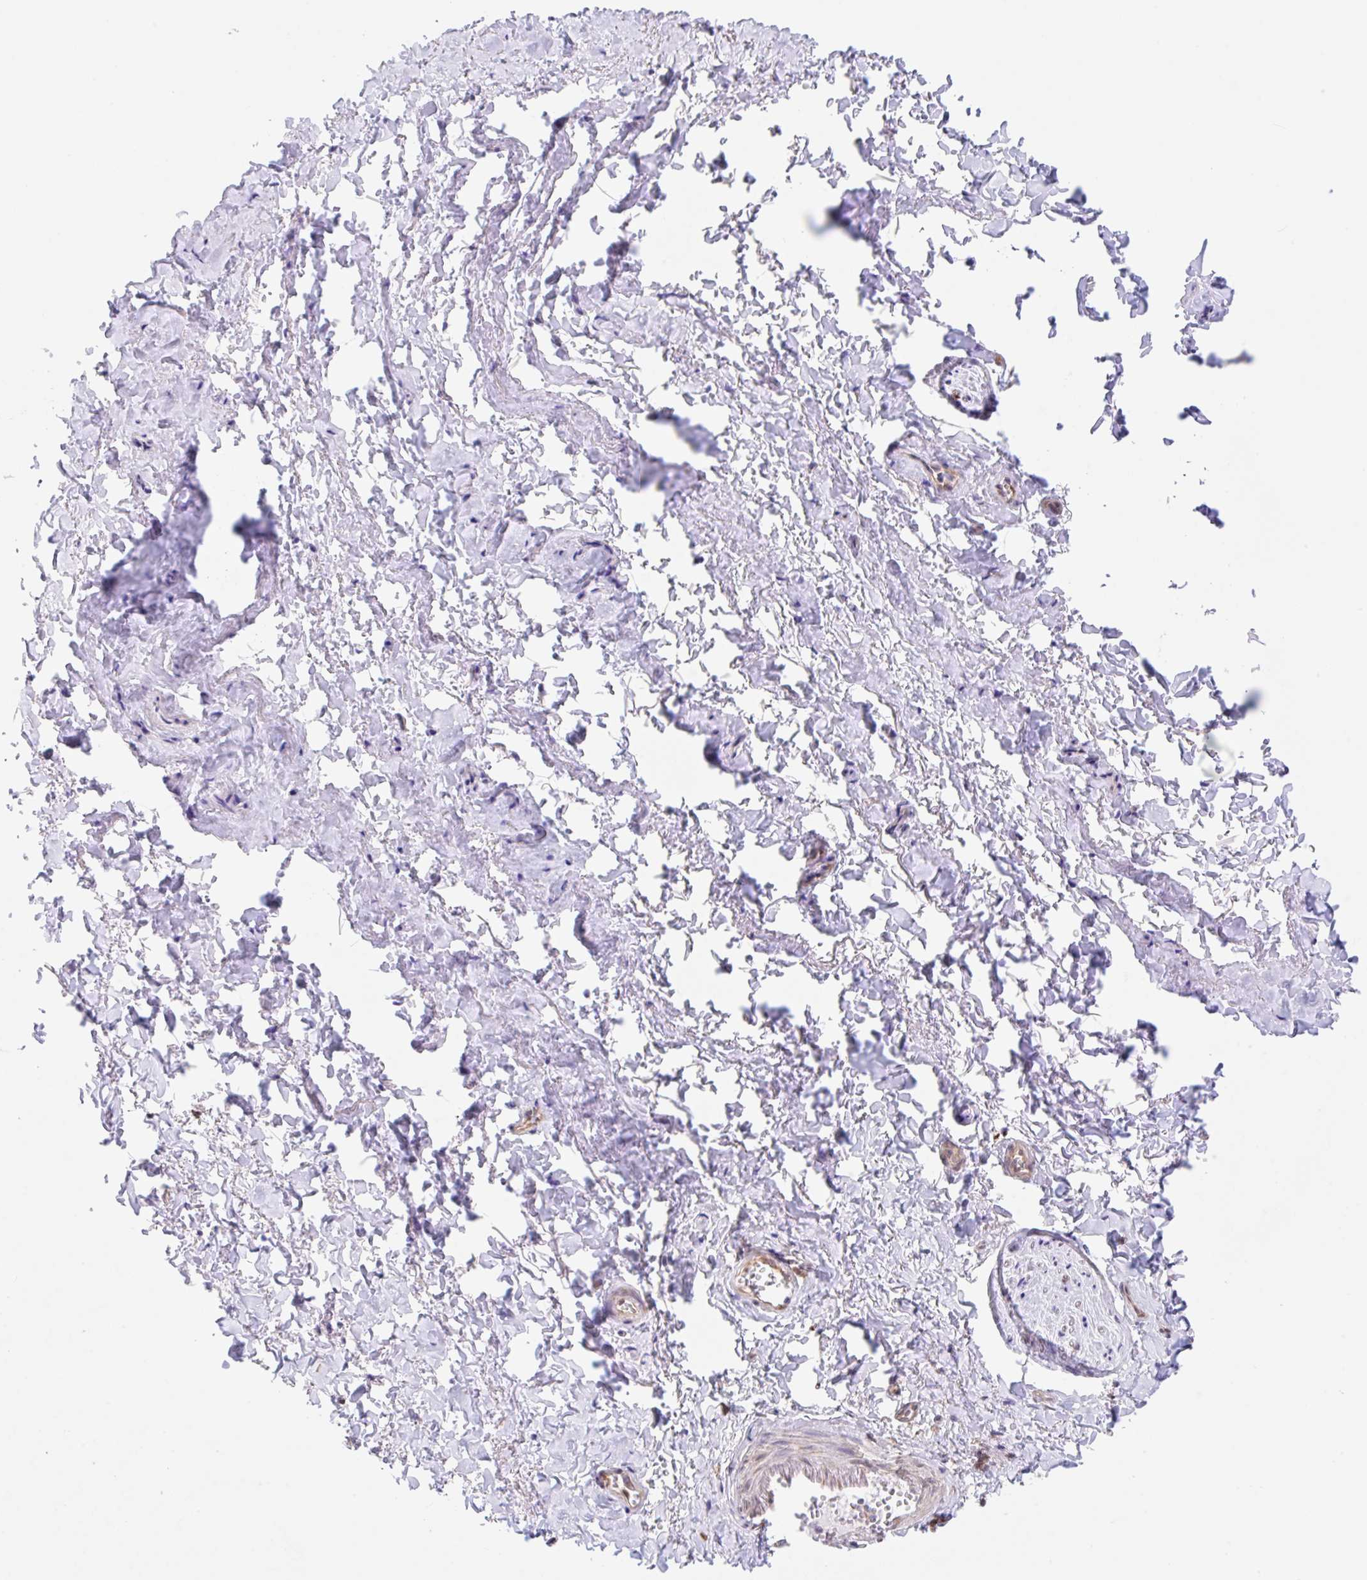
{"staining": {"intensity": "negative", "quantity": "none", "location": "none"}, "tissue": "adipose tissue", "cell_type": "Adipocytes", "image_type": "normal", "snomed": [{"axis": "morphology", "description": "Normal tissue, NOS"}, {"axis": "topography", "description": "Vulva"}, {"axis": "topography", "description": "Vagina"}, {"axis": "topography", "description": "Peripheral nerve tissue"}], "caption": "DAB (3,3'-diaminobenzidine) immunohistochemical staining of benign human adipose tissue demonstrates no significant expression in adipocytes.", "gene": "TBPL2", "patient": {"sex": "female", "age": 66}}